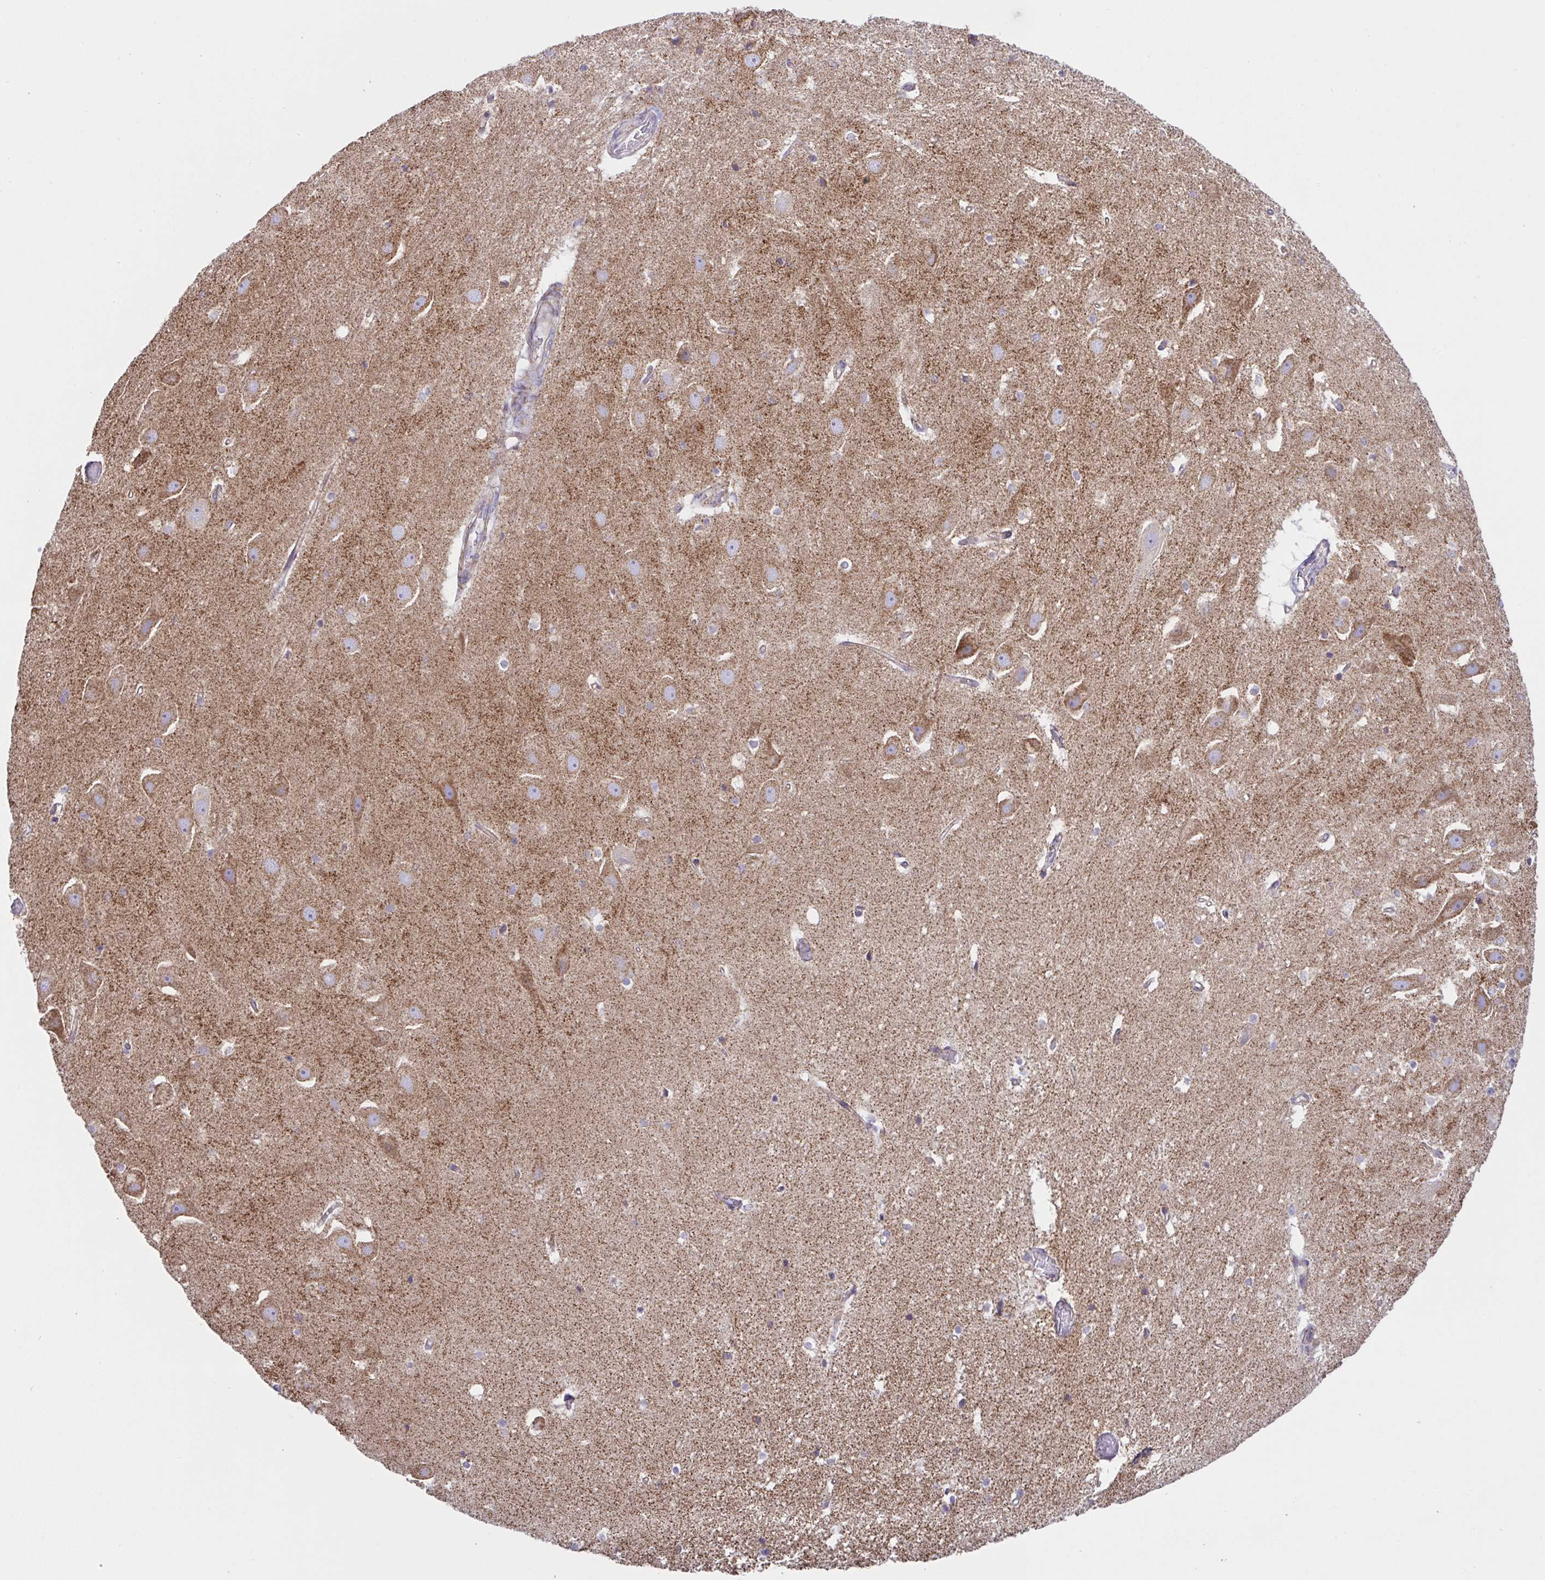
{"staining": {"intensity": "moderate", "quantity": "<25%", "location": "cytoplasmic/membranous"}, "tissue": "hippocampus", "cell_type": "Glial cells", "image_type": "normal", "snomed": [{"axis": "morphology", "description": "Normal tissue, NOS"}, {"axis": "topography", "description": "Hippocampus"}], "caption": "Immunohistochemistry micrograph of benign human hippocampus stained for a protein (brown), which reveals low levels of moderate cytoplasmic/membranous staining in approximately <25% of glial cells.", "gene": "DOK7", "patient": {"sex": "male", "age": 63}}